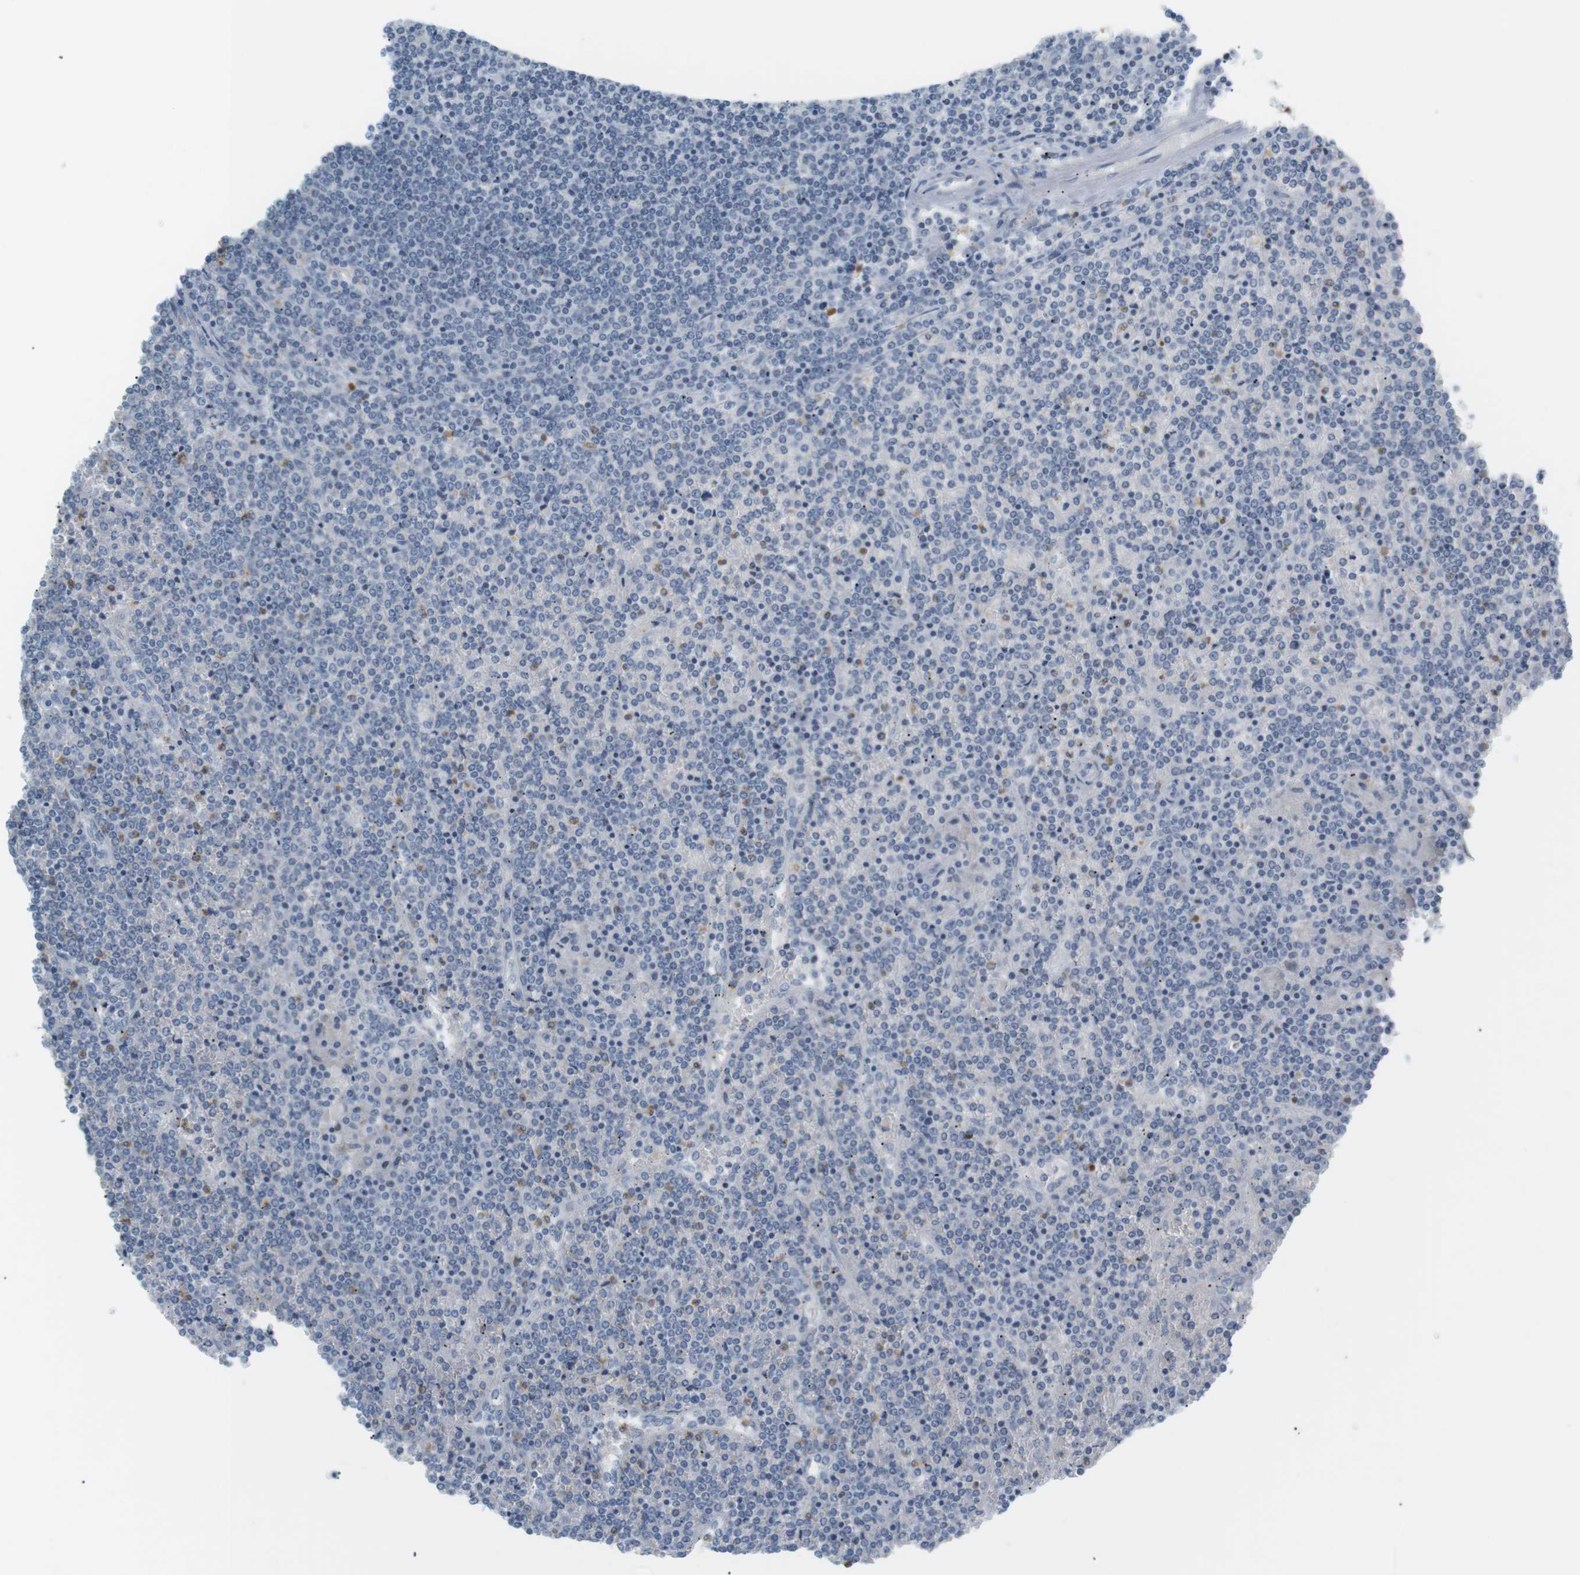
{"staining": {"intensity": "negative", "quantity": "none", "location": "none"}, "tissue": "lymphoma", "cell_type": "Tumor cells", "image_type": "cancer", "snomed": [{"axis": "morphology", "description": "Malignant lymphoma, non-Hodgkin's type, Low grade"}, {"axis": "topography", "description": "Spleen"}], "caption": "Malignant lymphoma, non-Hodgkin's type (low-grade) stained for a protein using immunohistochemistry reveals no expression tumor cells.", "gene": "CD300E", "patient": {"sex": "female", "age": 19}}